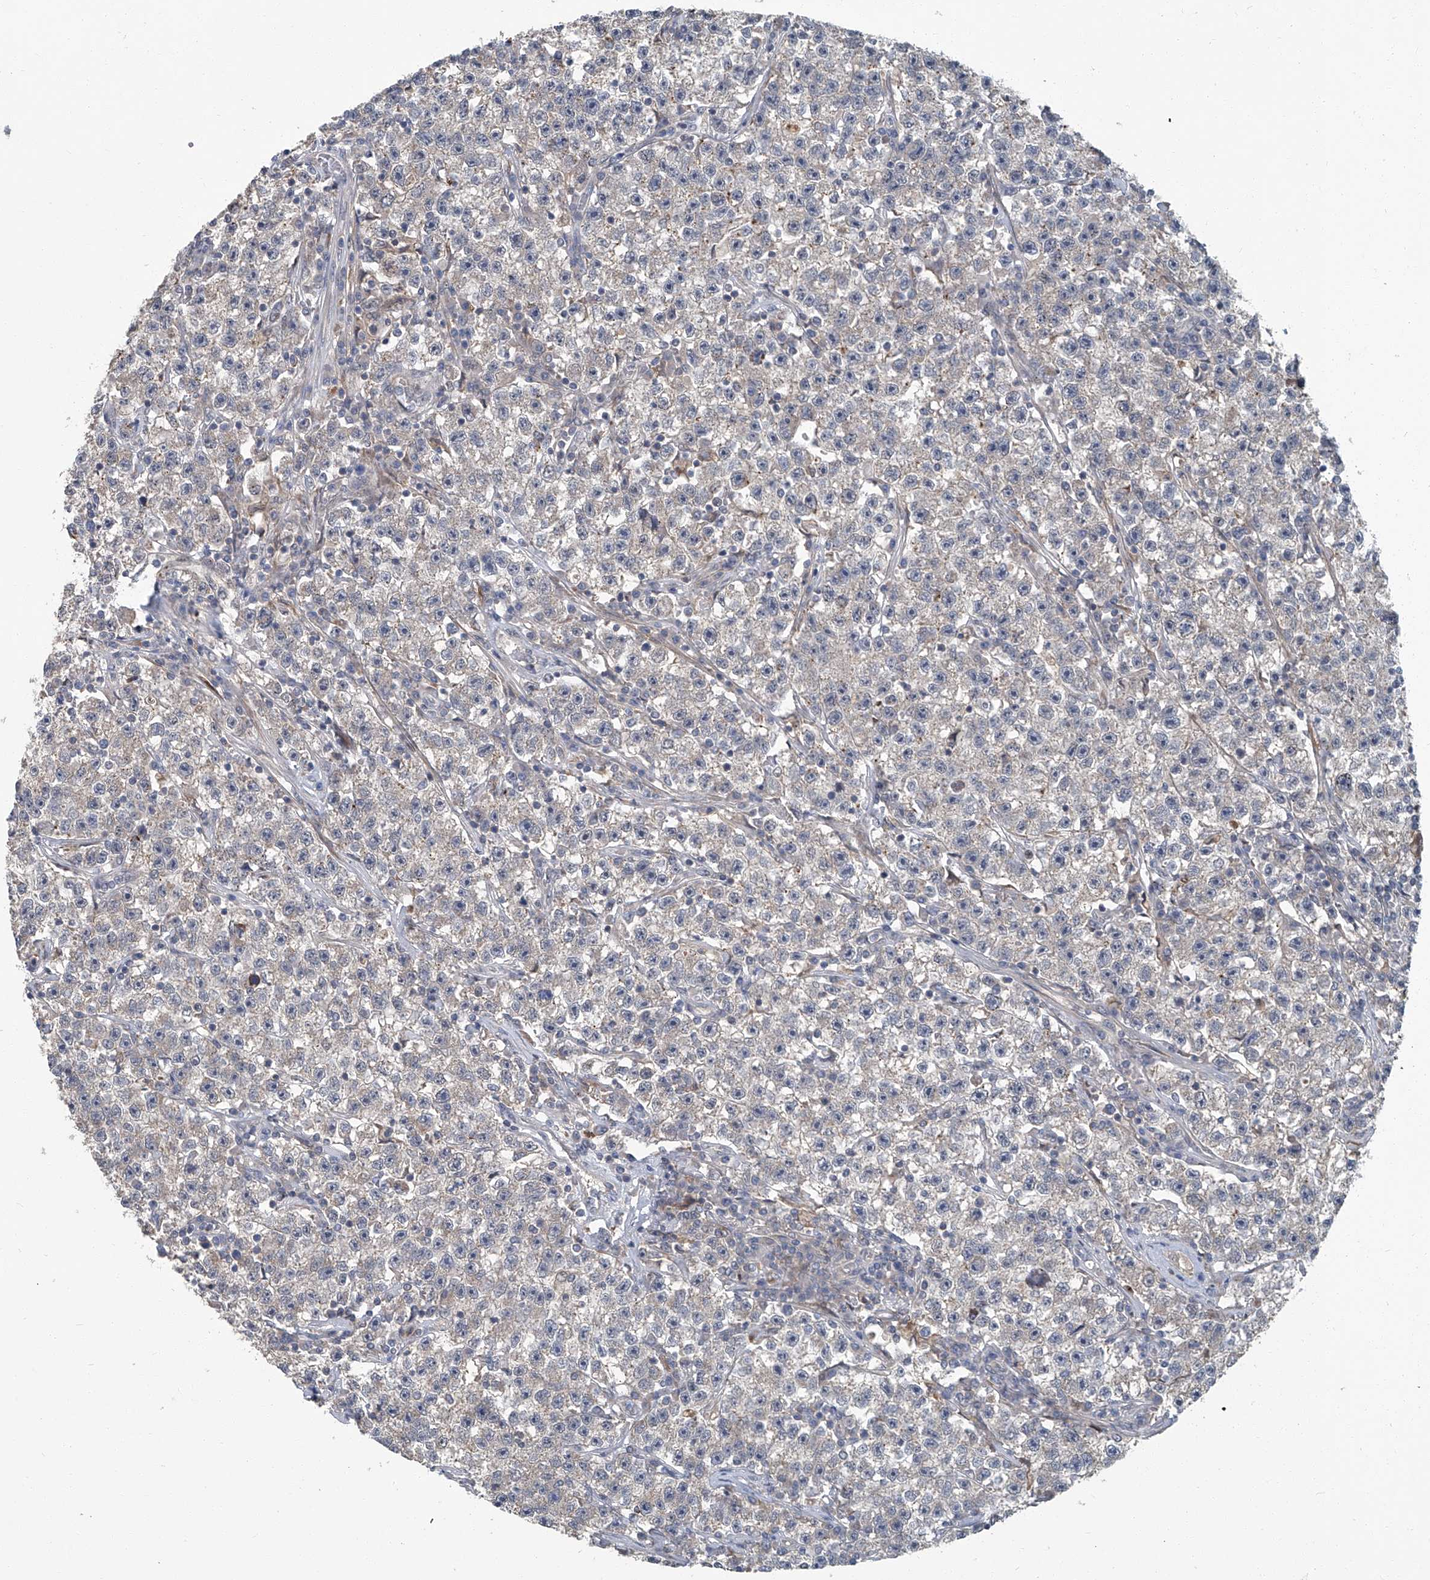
{"staining": {"intensity": "negative", "quantity": "none", "location": "none"}, "tissue": "testis cancer", "cell_type": "Tumor cells", "image_type": "cancer", "snomed": [{"axis": "morphology", "description": "Seminoma, NOS"}, {"axis": "topography", "description": "Testis"}], "caption": "There is no significant staining in tumor cells of seminoma (testis).", "gene": "AKNAD1", "patient": {"sex": "male", "age": 22}}